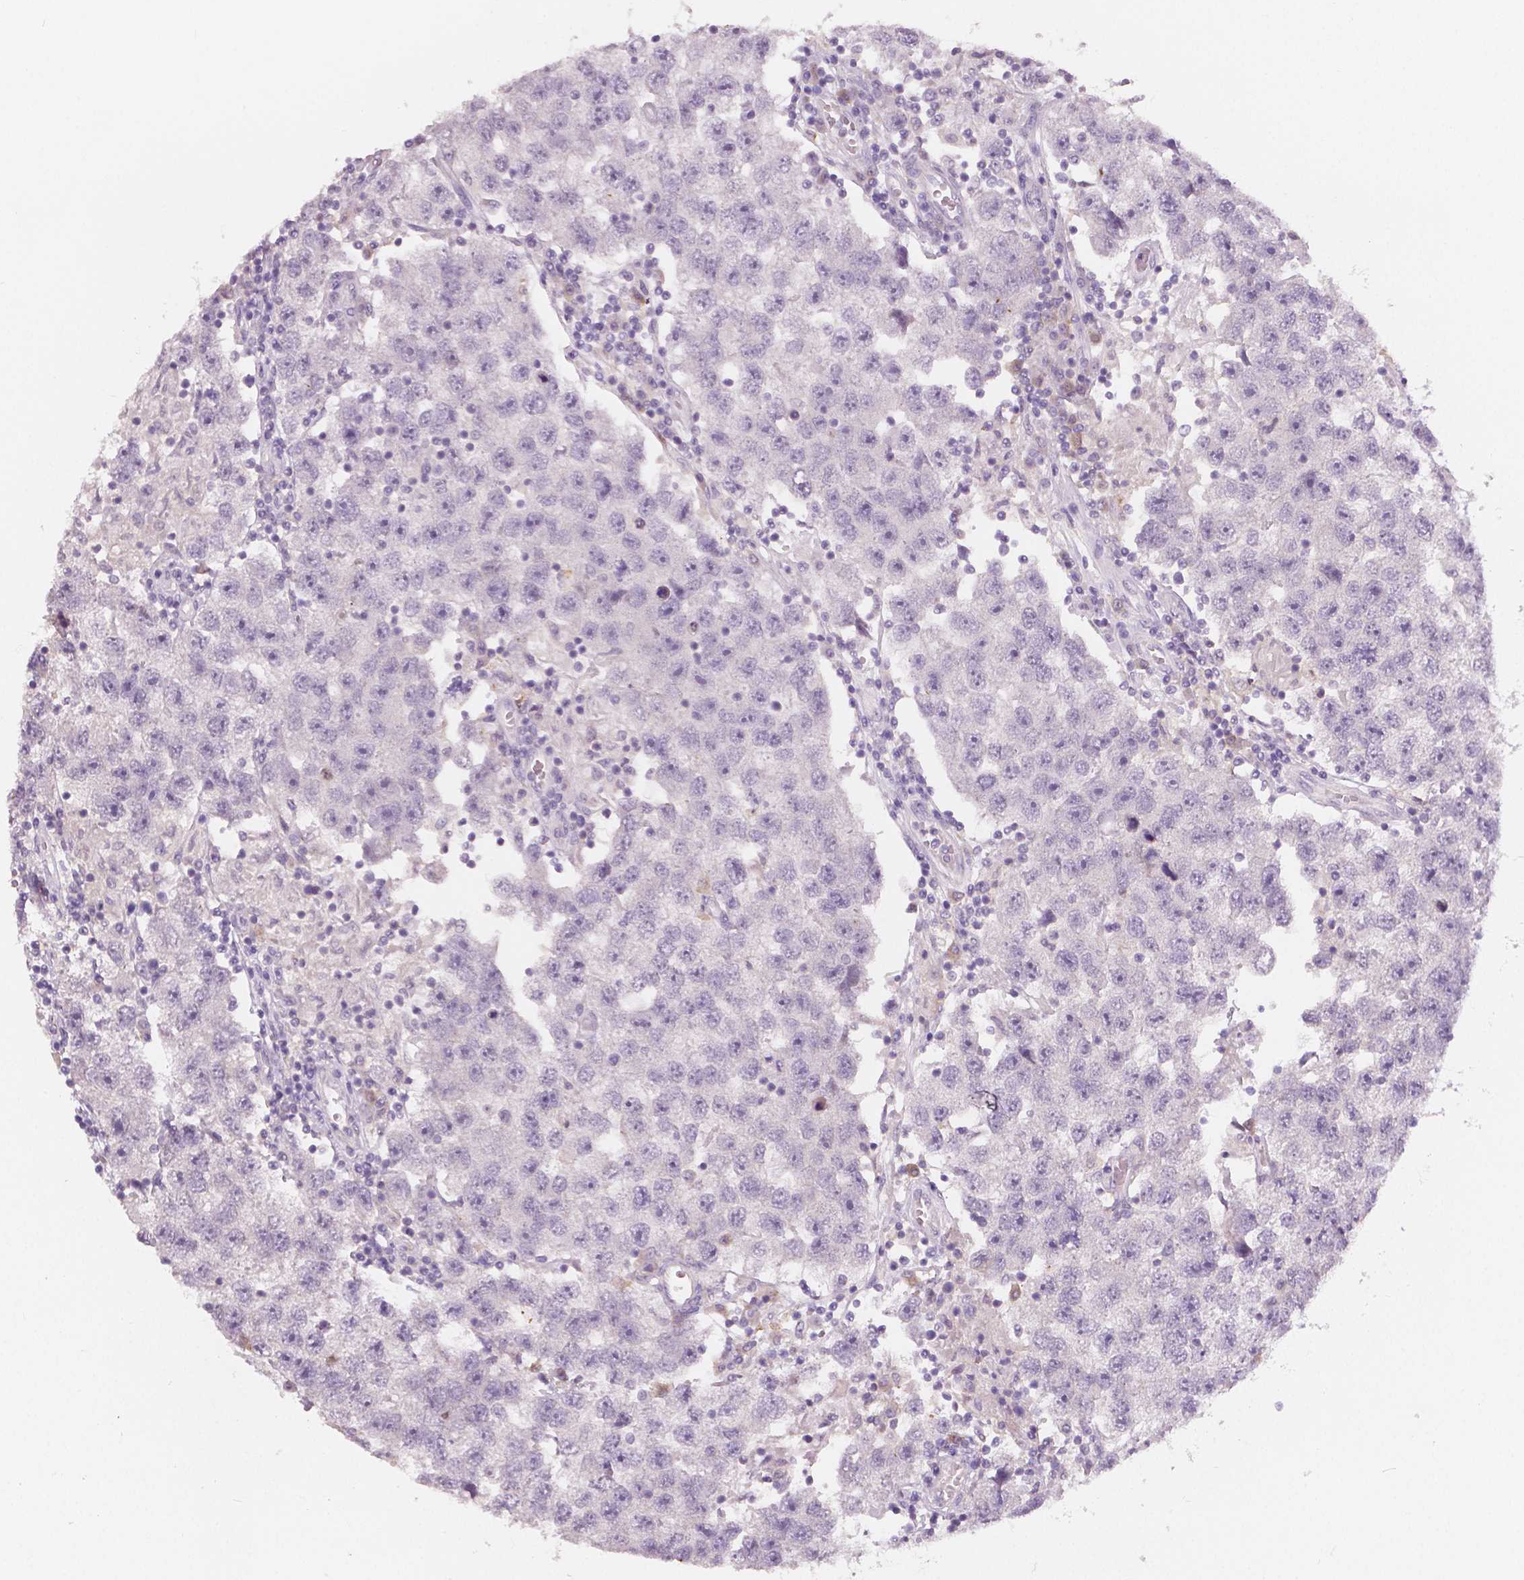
{"staining": {"intensity": "negative", "quantity": "none", "location": "none"}, "tissue": "testis cancer", "cell_type": "Tumor cells", "image_type": "cancer", "snomed": [{"axis": "morphology", "description": "Seminoma, NOS"}, {"axis": "topography", "description": "Testis"}], "caption": "Immunohistochemistry (IHC) micrograph of neoplastic tissue: testis cancer stained with DAB (3,3'-diaminobenzidine) demonstrates no significant protein expression in tumor cells. Nuclei are stained in blue.", "gene": "APOA4", "patient": {"sex": "male", "age": 26}}